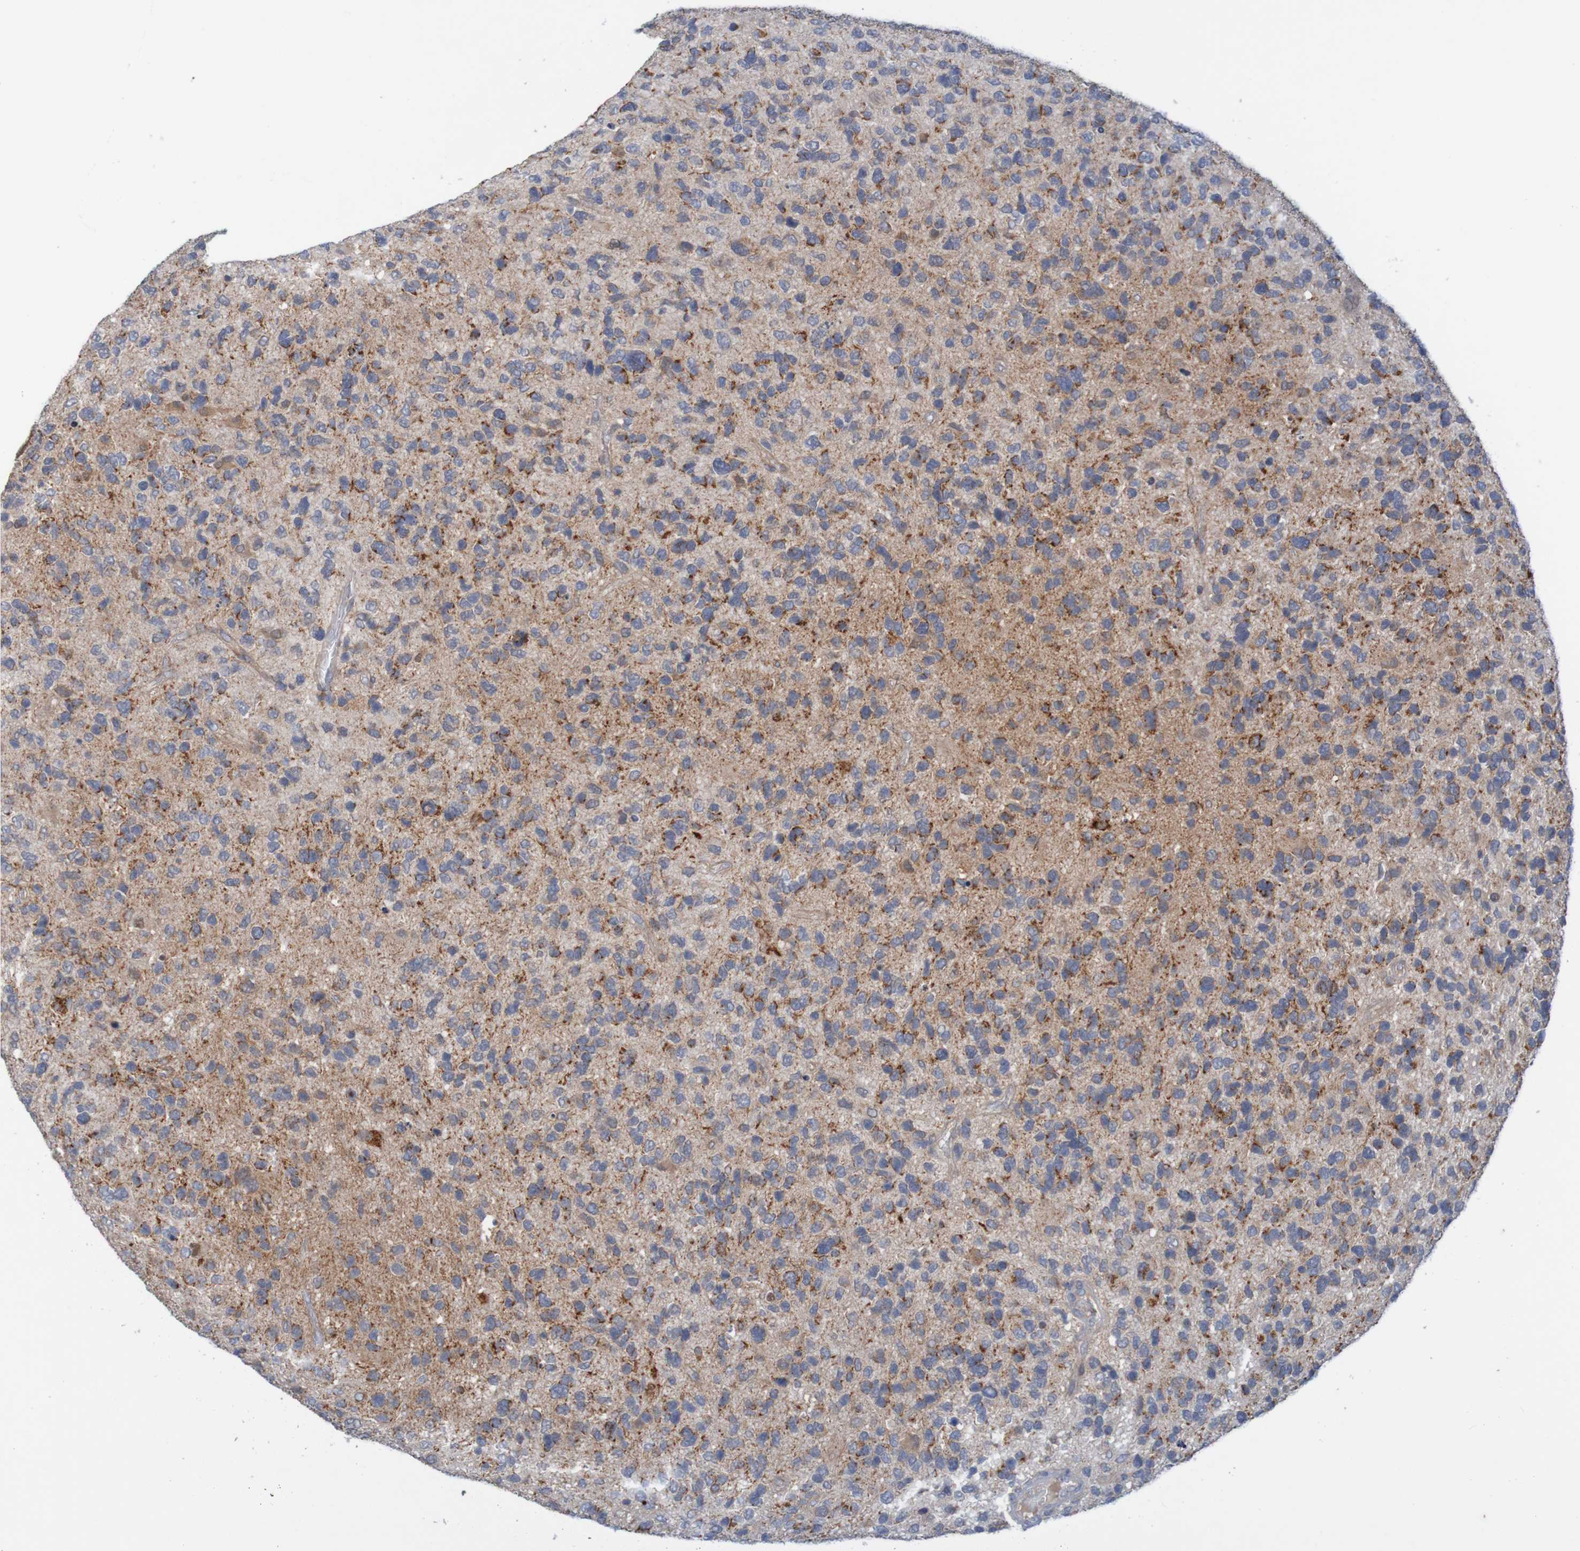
{"staining": {"intensity": "strong", "quantity": "25%-75%", "location": "cytoplasmic/membranous"}, "tissue": "glioma", "cell_type": "Tumor cells", "image_type": "cancer", "snomed": [{"axis": "morphology", "description": "Glioma, malignant, High grade"}, {"axis": "topography", "description": "Brain"}], "caption": "Strong cytoplasmic/membranous protein positivity is present in approximately 25%-75% of tumor cells in high-grade glioma (malignant).", "gene": "NAV2", "patient": {"sex": "female", "age": 58}}